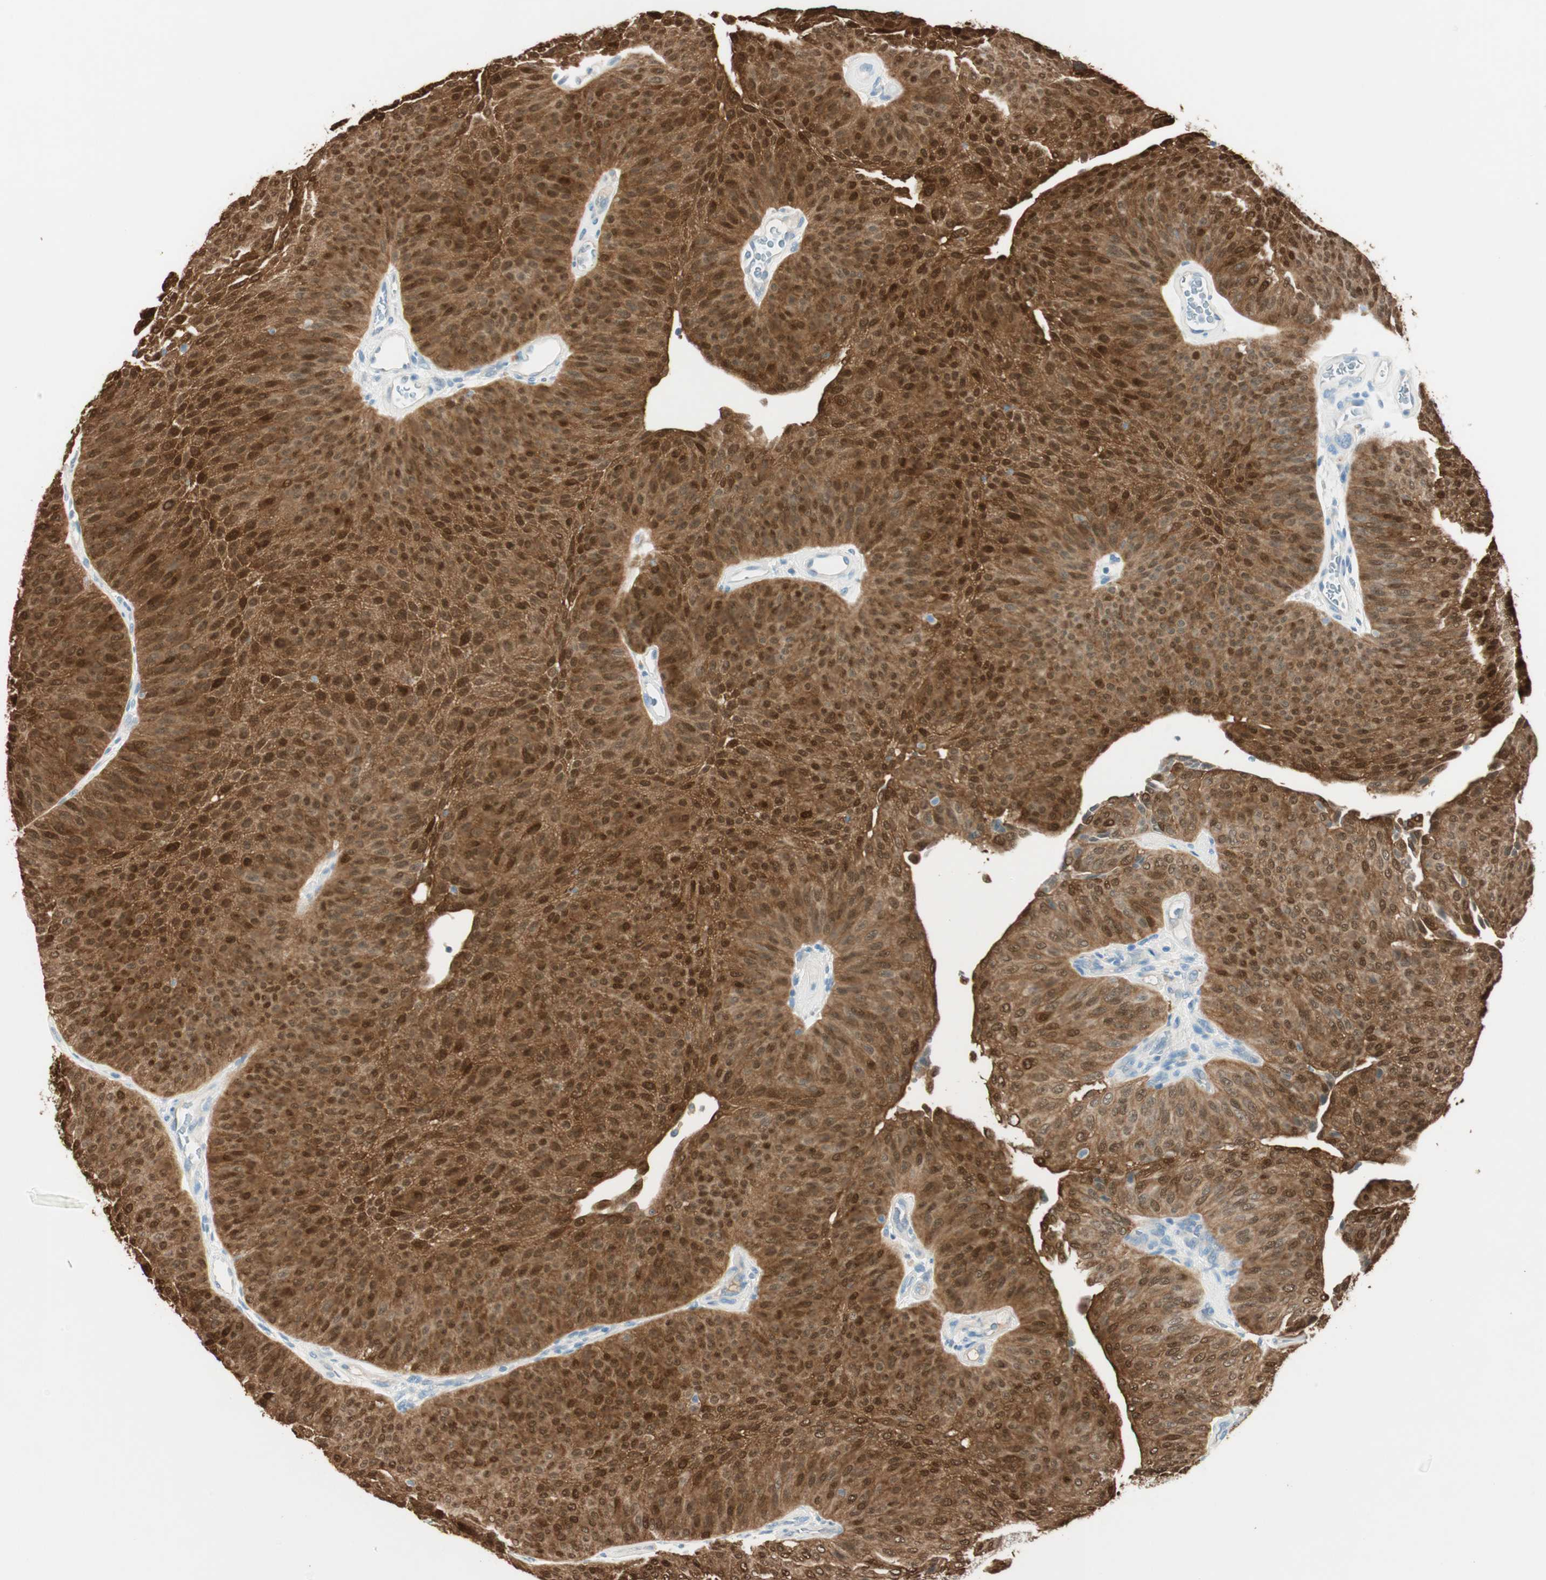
{"staining": {"intensity": "strong", "quantity": ">75%", "location": "cytoplasmic/membranous,nuclear"}, "tissue": "urothelial cancer", "cell_type": "Tumor cells", "image_type": "cancer", "snomed": [{"axis": "morphology", "description": "Urothelial carcinoma, Low grade"}, {"axis": "topography", "description": "Urinary bladder"}], "caption": "IHC (DAB (3,3'-diaminobenzidine)) staining of low-grade urothelial carcinoma demonstrates strong cytoplasmic/membranous and nuclear protein expression in about >75% of tumor cells.", "gene": "HPGD", "patient": {"sex": "female", "age": 60}}